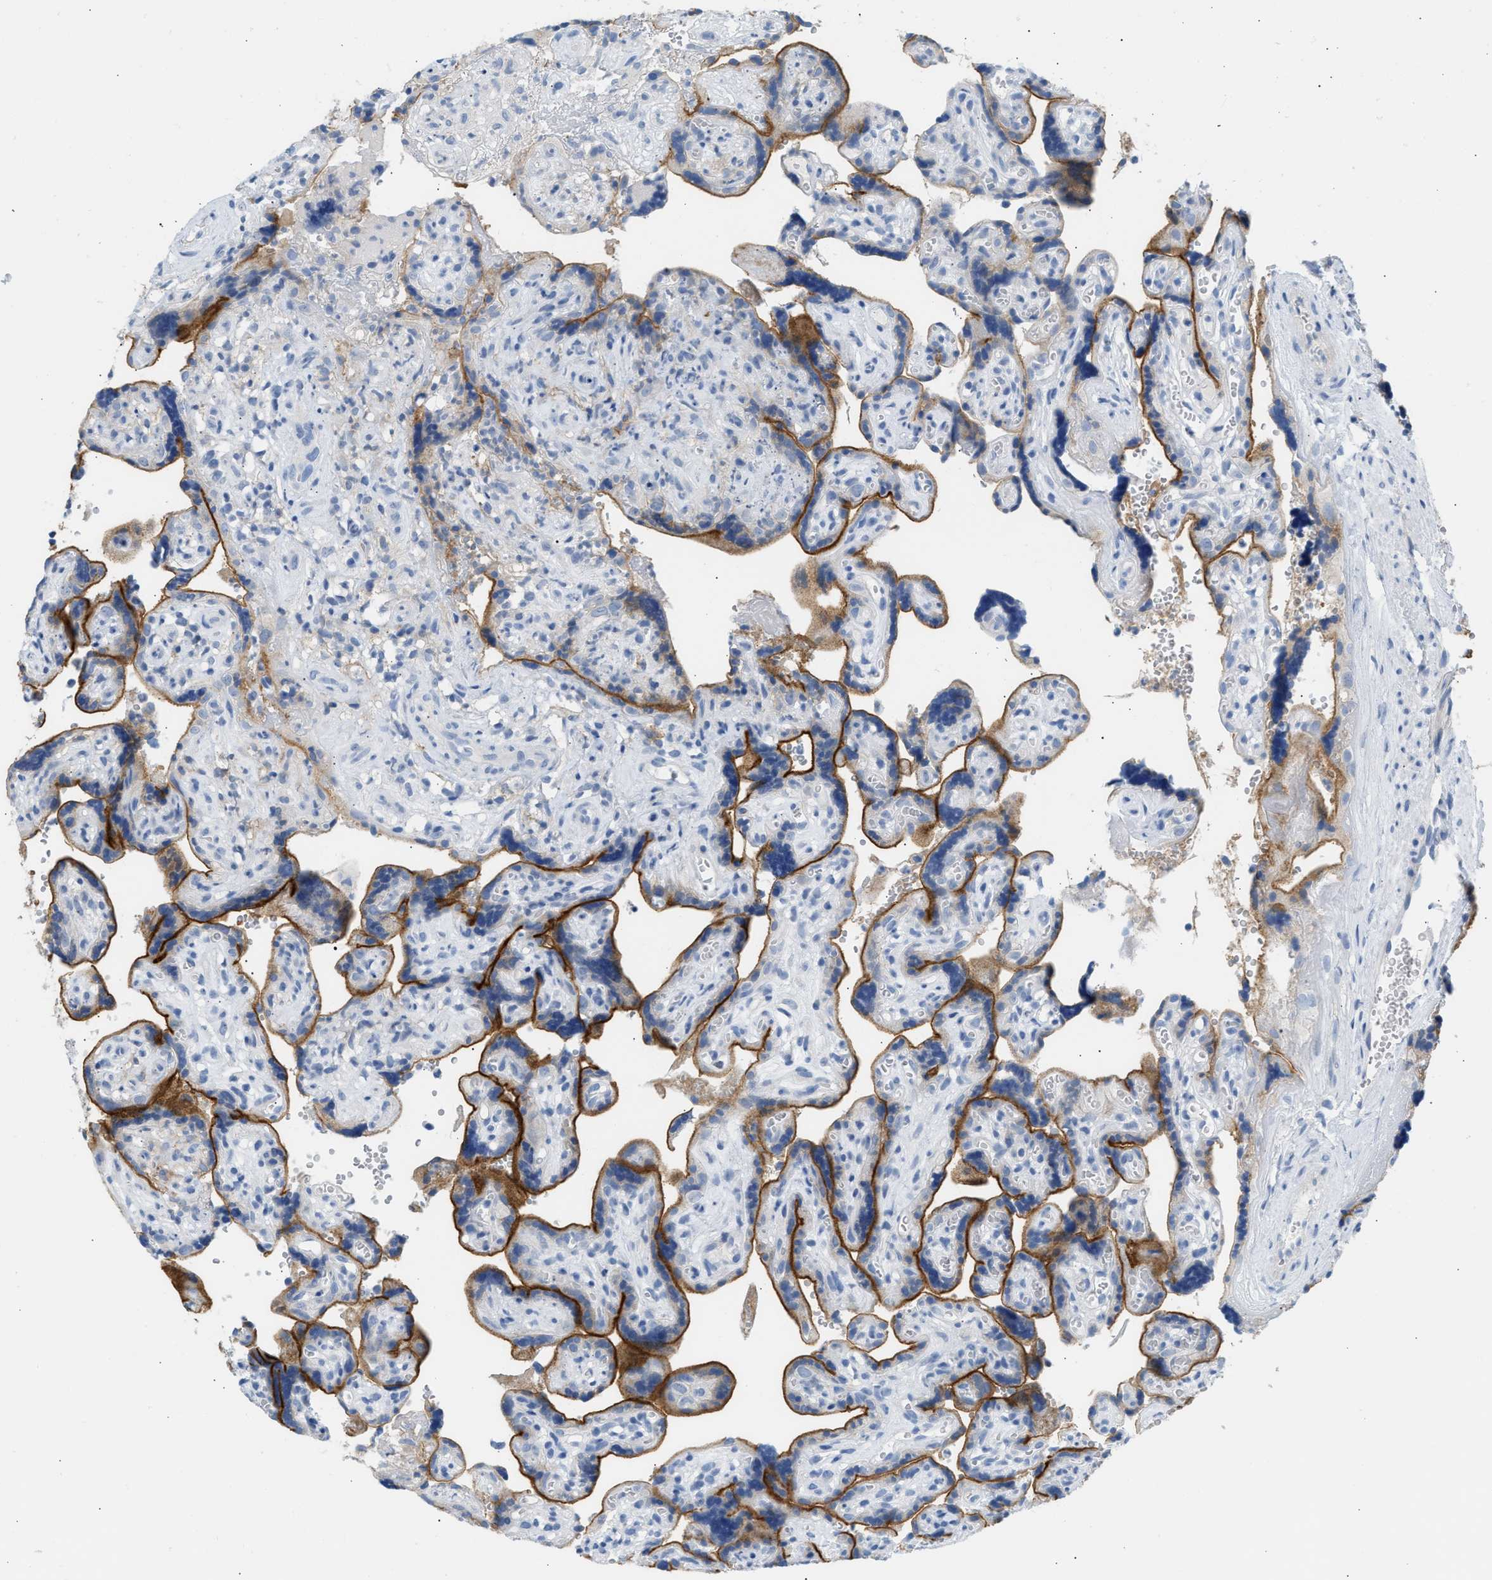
{"staining": {"intensity": "moderate", "quantity": ">75%", "location": "cytoplasmic/membranous"}, "tissue": "placenta", "cell_type": "Decidual cells", "image_type": "normal", "snomed": [{"axis": "morphology", "description": "Normal tissue, NOS"}, {"axis": "topography", "description": "Placenta"}], "caption": "Immunohistochemistry (IHC) of benign placenta displays medium levels of moderate cytoplasmic/membranous staining in about >75% of decidual cells.", "gene": "ERBB2", "patient": {"sex": "female", "age": 30}}